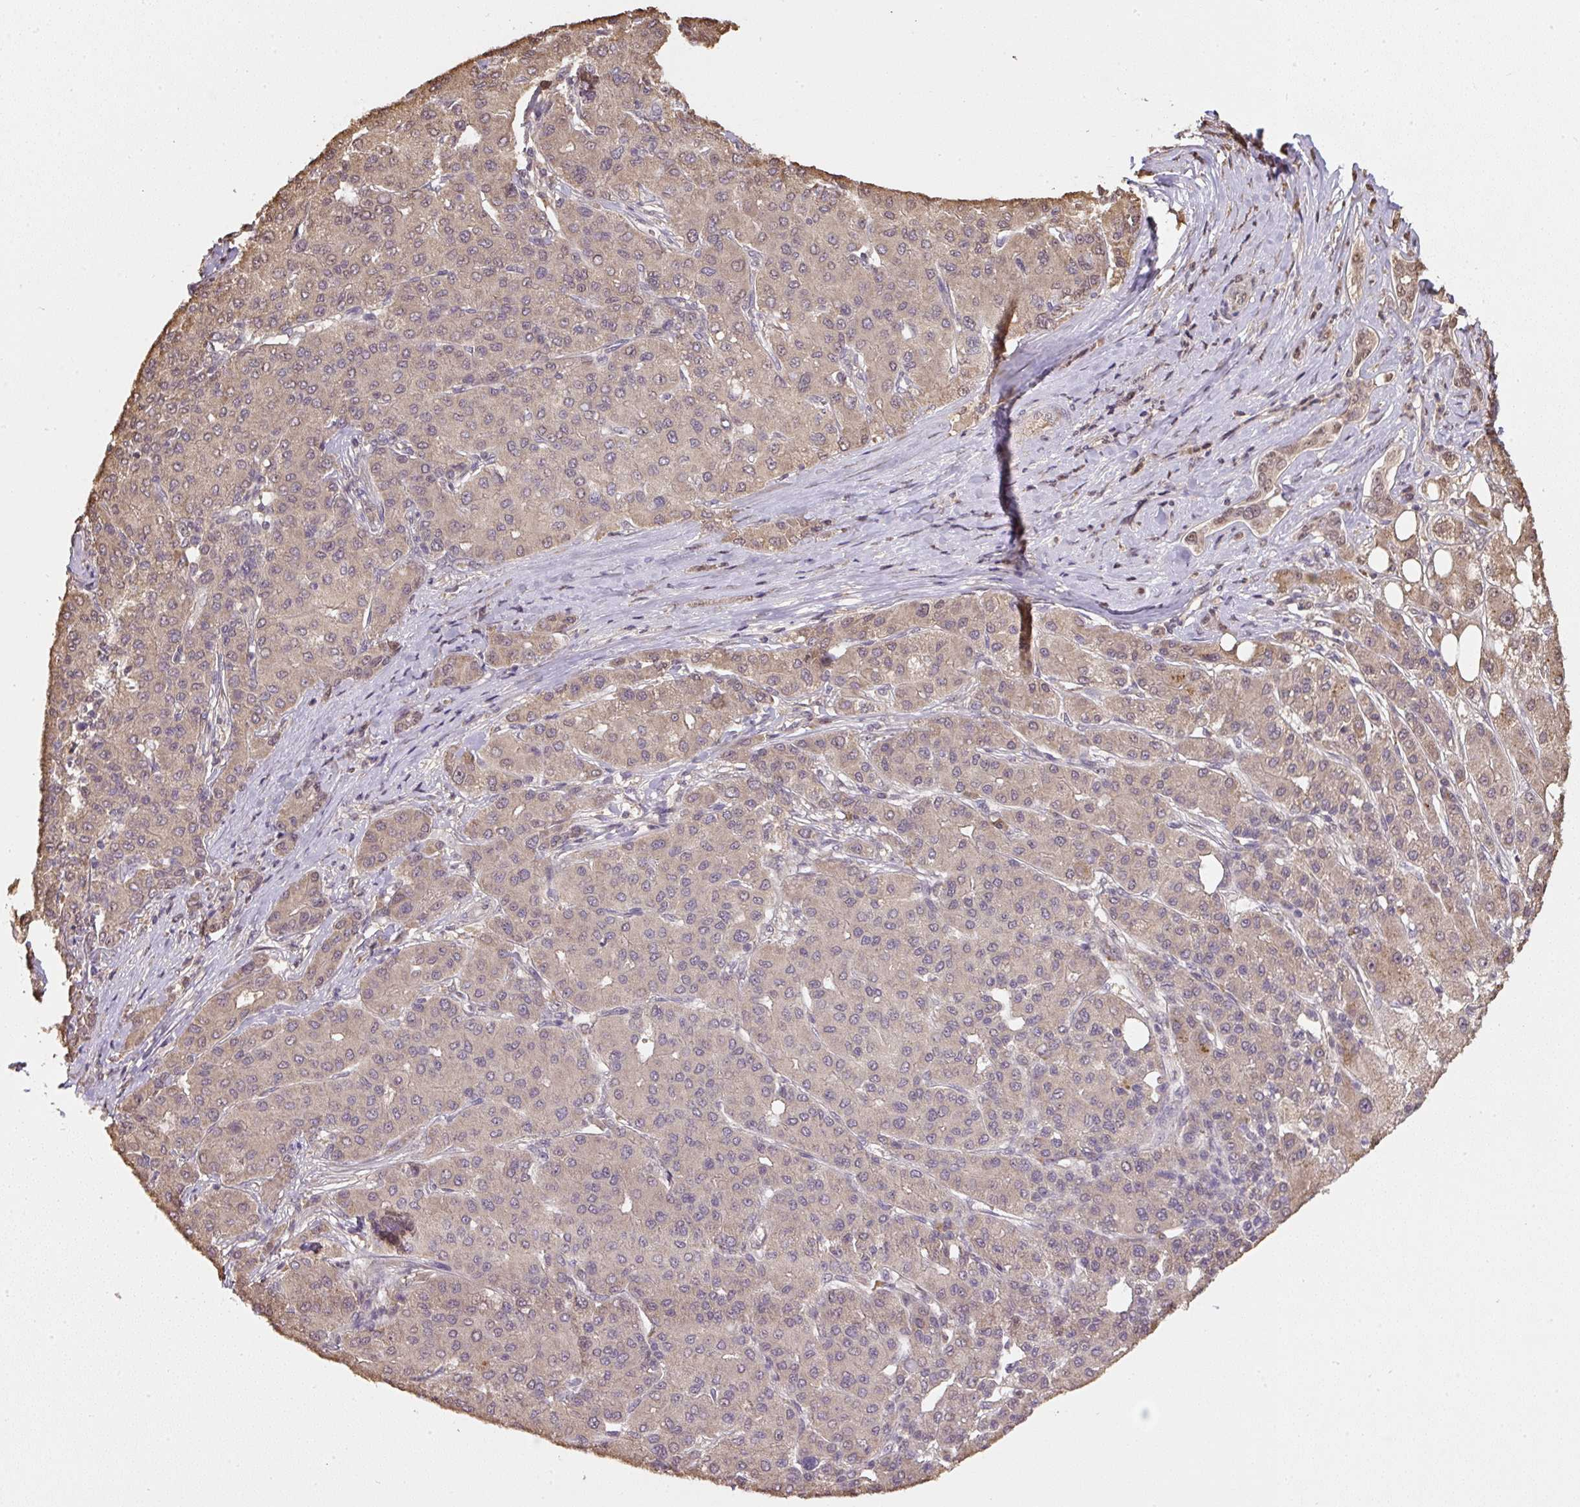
{"staining": {"intensity": "weak", "quantity": "25%-75%", "location": "cytoplasmic/membranous,nuclear"}, "tissue": "liver cancer", "cell_type": "Tumor cells", "image_type": "cancer", "snomed": [{"axis": "morphology", "description": "Carcinoma, Hepatocellular, NOS"}, {"axis": "topography", "description": "Liver"}], "caption": "Immunohistochemistry of human liver hepatocellular carcinoma exhibits low levels of weak cytoplasmic/membranous and nuclear expression in approximately 25%-75% of tumor cells. (Brightfield microscopy of DAB IHC at high magnification).", "gene": "TMEM170B", "patient": {"sex": "male", "age": 65}}